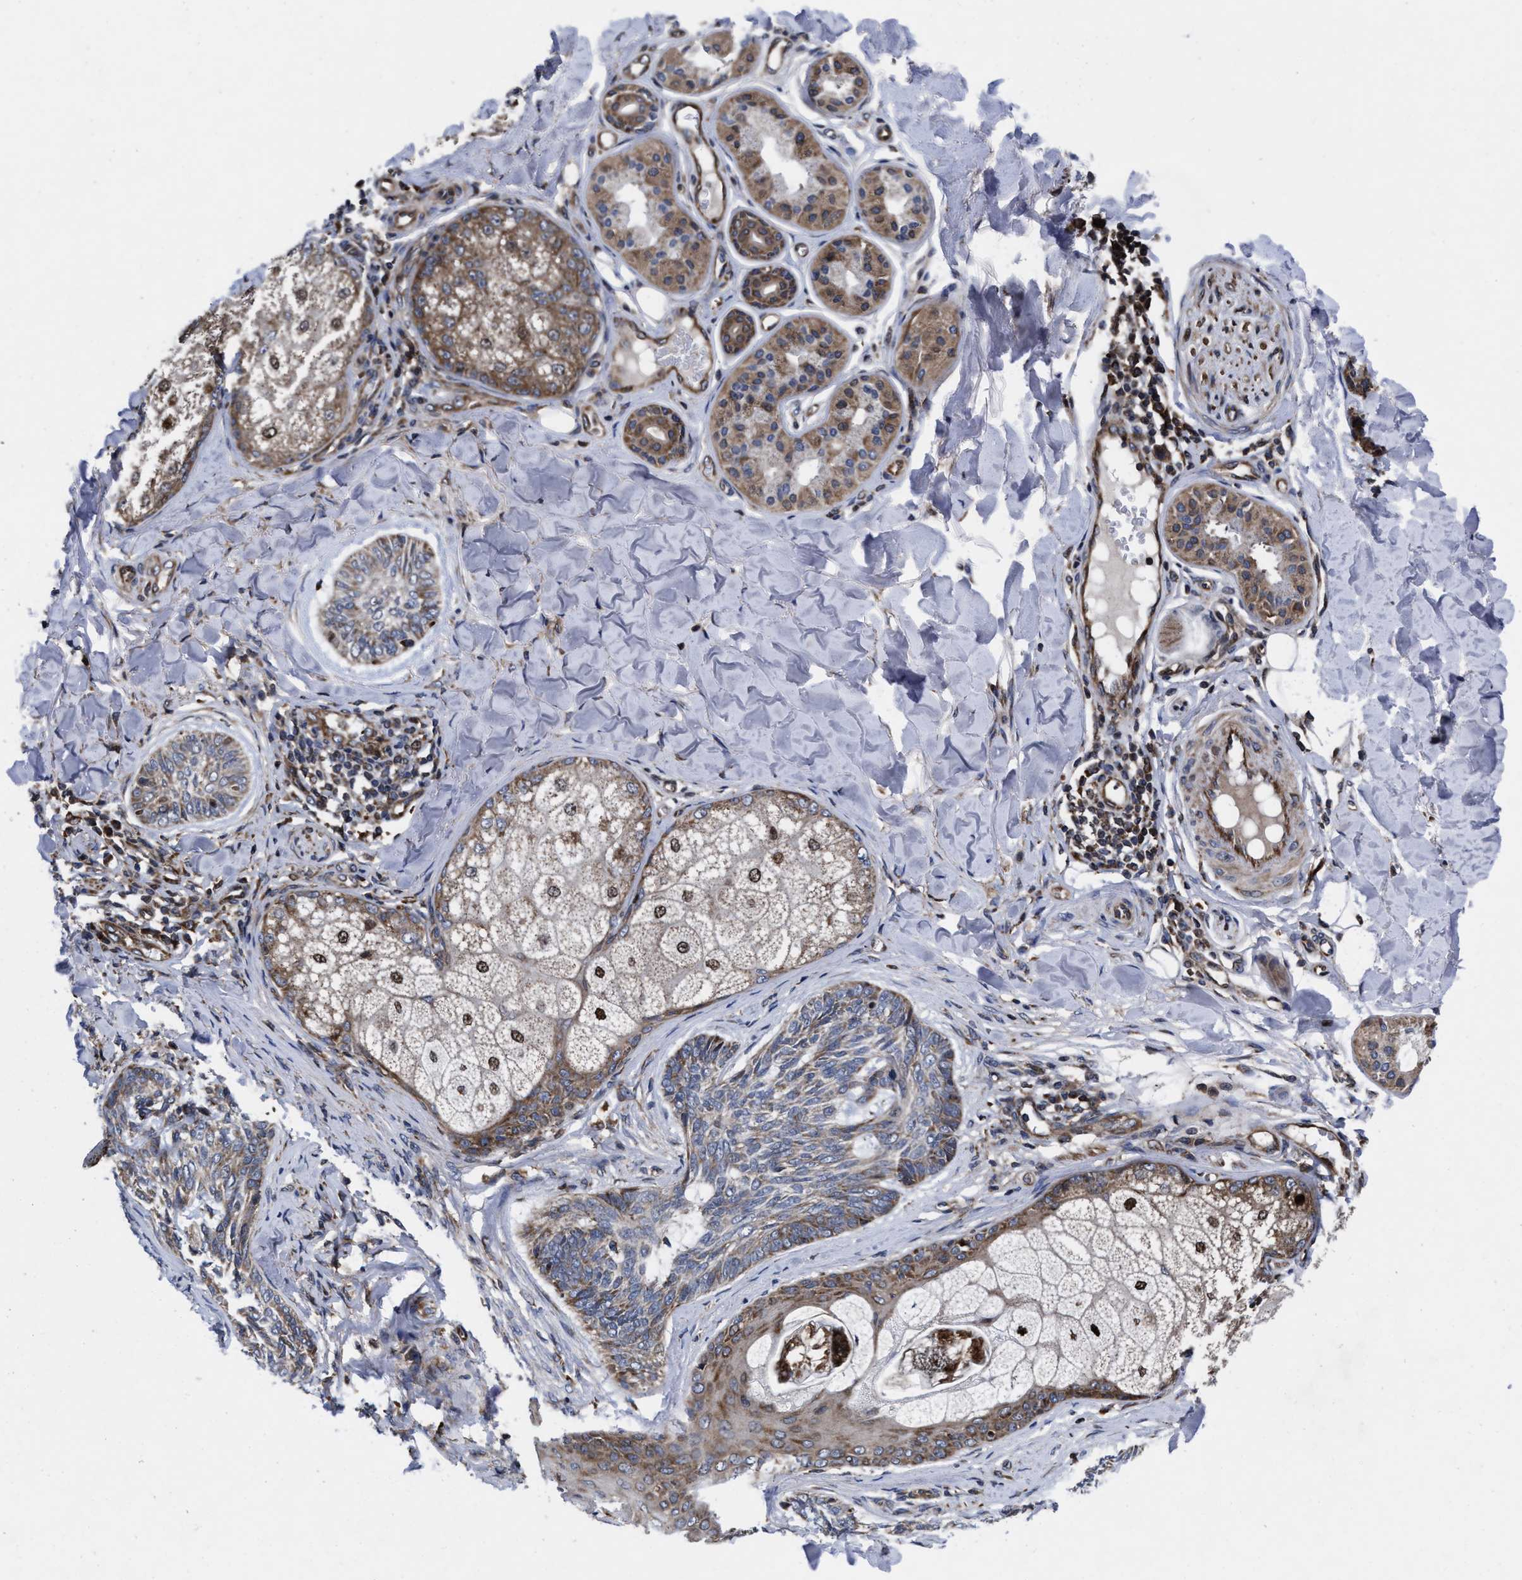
{"staining": {"intensity": "moderate", "quantity": "25%-75%", "location": "cytoplasmic/membranous"}, "tissue": "skin cancer", "cell_type": "Tumor cells", "image_type": "cancer", "snomed": [{"axis": "morphology", "description": "Basal cell carcinoma"}, {"axis": "topography", "description": "Skin"}], "caption": "Immunohistochemical staining of basal cell carcinoma (skin) displays medium levels of moderate cytoplasmic/membranous protein positivity in approximately 25%-75% of tumor cells.", "gene": "MRPL50", "patient": {"sex": "male", "age": 43}}